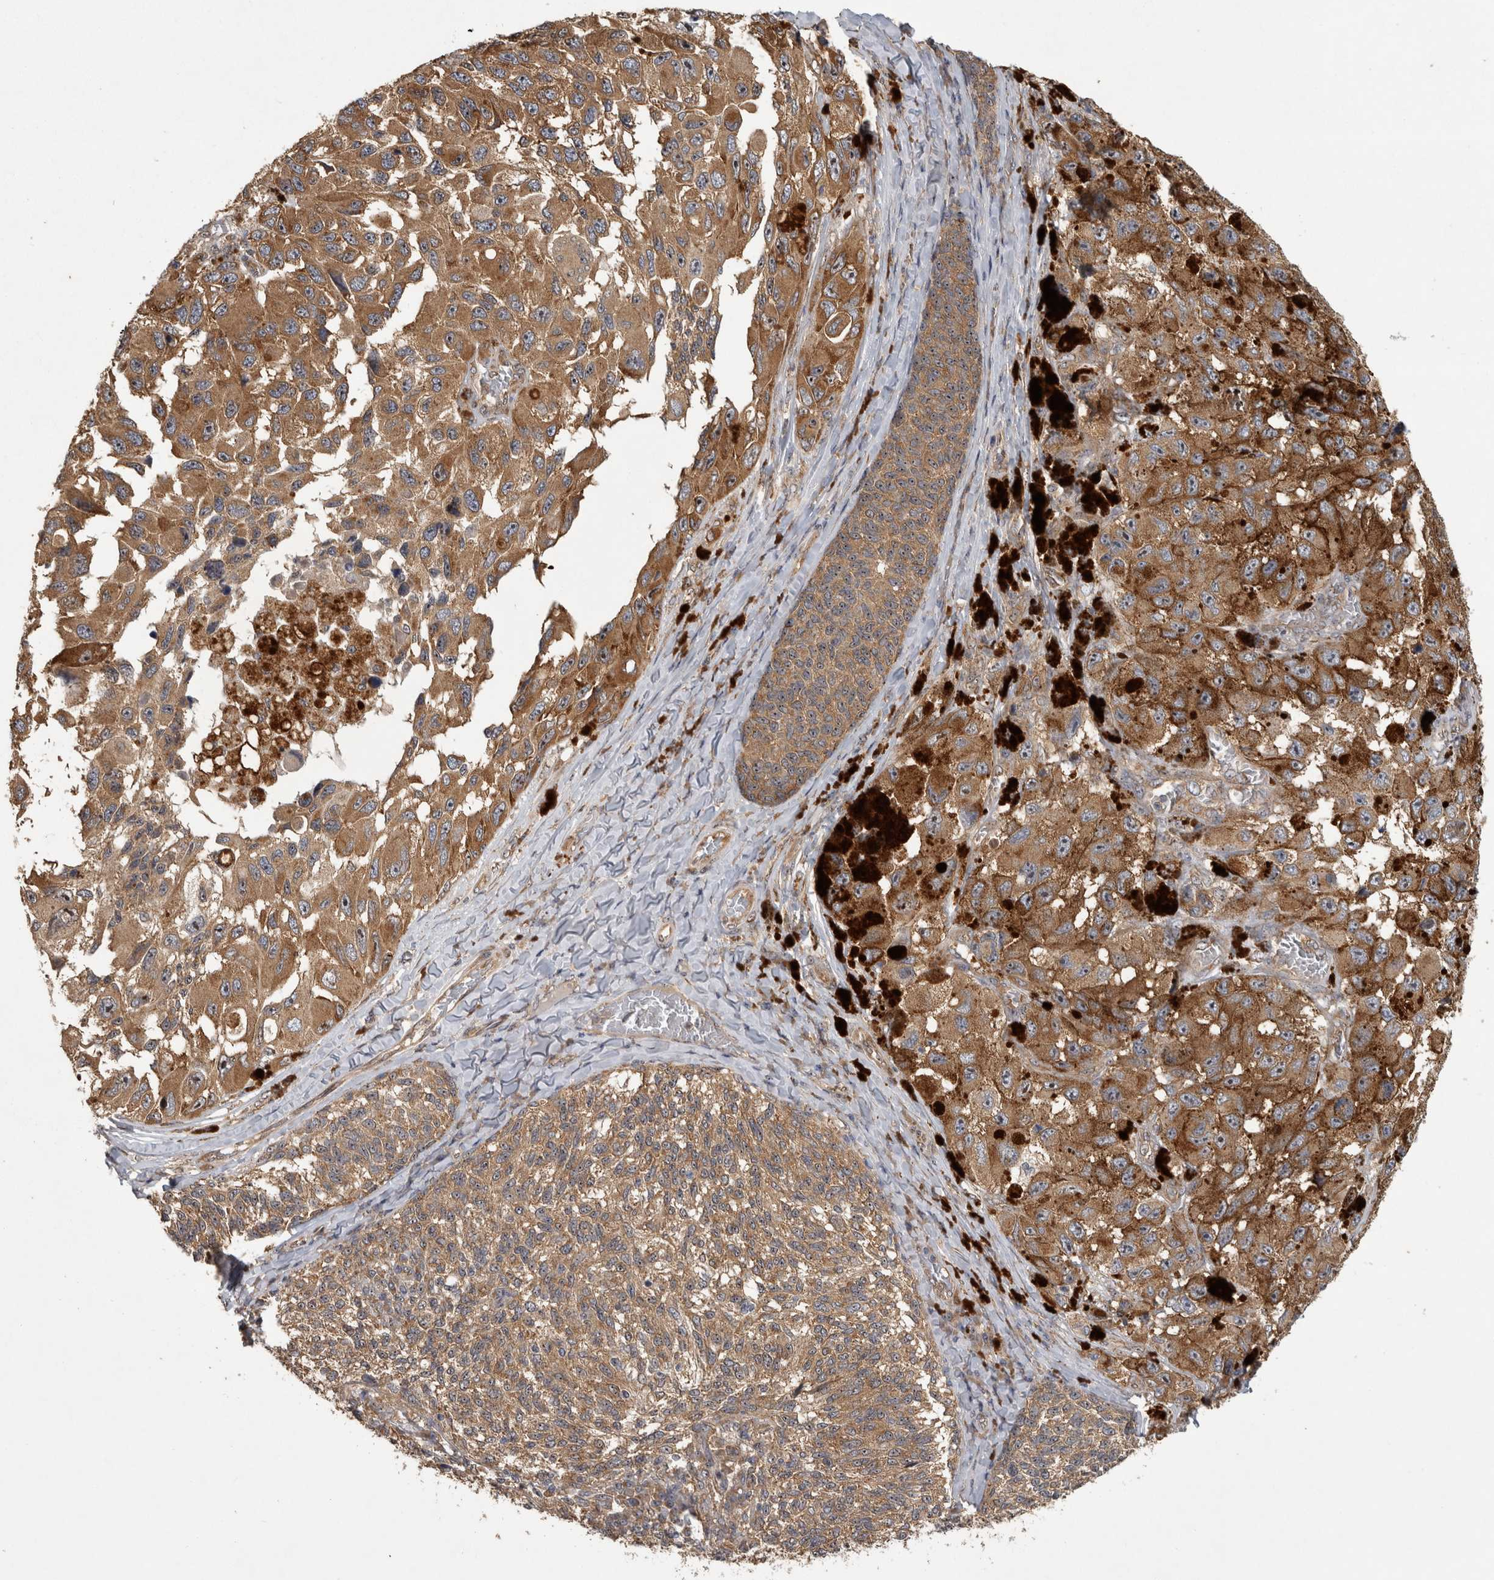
{"staining": {"intensity": "moderate", "quantity": ">75%", "location": "cytoplasmic/membranous,nuclear"}, "tissue": "melanoma", "cell_type": "Tumor cells", "image_type": "cancer", "snomed": [{"axis": "morphology", "description": "Malignant melanoma, NOS"}, {"axis": "topography", "description": "Skin"}], "caption": "Tumor cells display moderate cytoplasmic/membranous and nuclear staining in approximately >75% of cells in melanoma.", "gene": "ATXN2", "patient": {"sex": "female", "age": 73}}